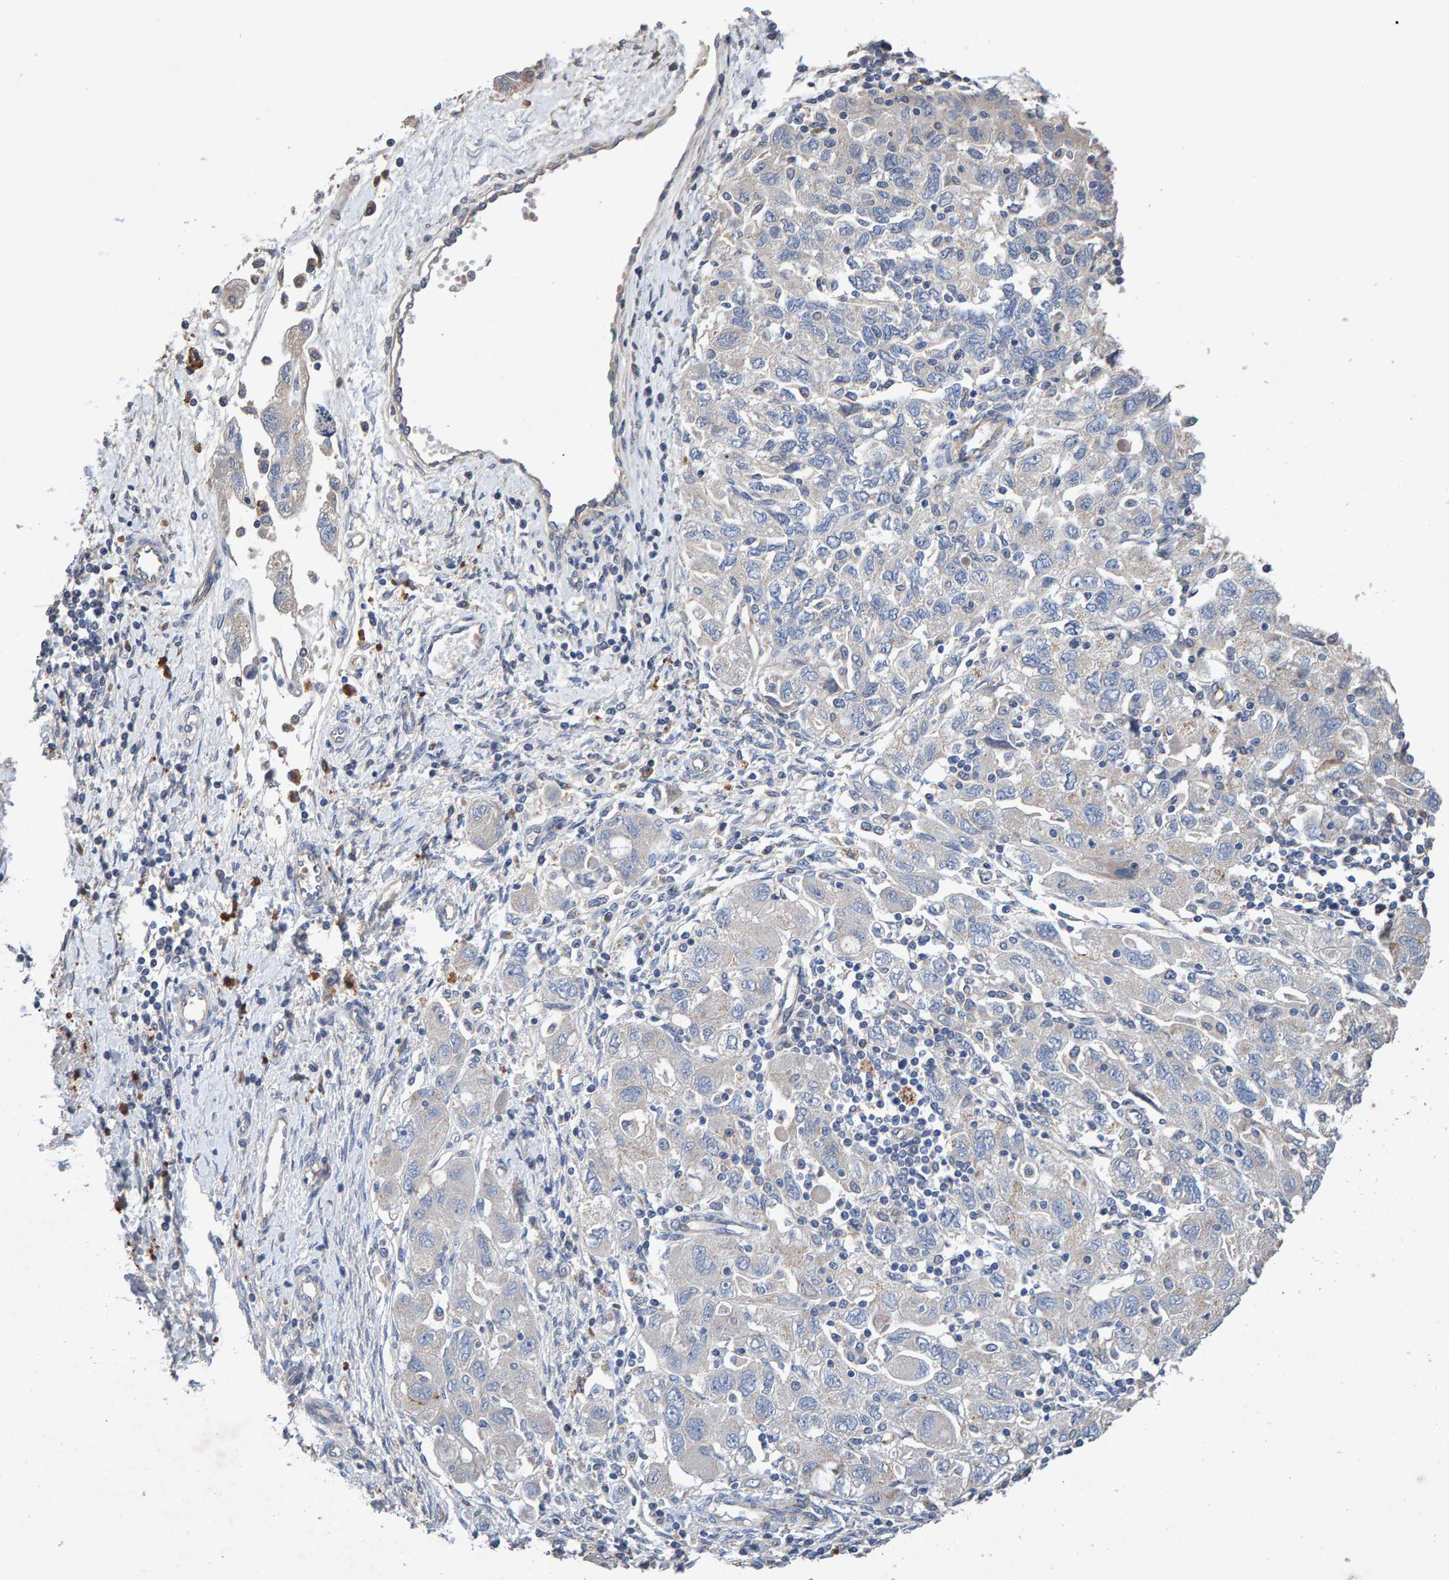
{"staining": {"intensity": "negative", "quantity": "none", "location": "none"}, "tissue": "ovarian cancer", "cell_type": "Tumor cells", "image_type": "cancer", "snomed": [{"axis": "morphology", "description": "Carcinoma, NOS"}, {"axis": "morphology", "description": "Cystadenocarcinoma, serous, NOS"}, {"axis": "topography", "description": "Ovary"}], "caption": "This is an immunohistochemistry photomicrograph of ovarian cancer. There is no staining in tumor cells.", "gene": "EFR3A", "patient": {"sex": "female", "age": 69}}